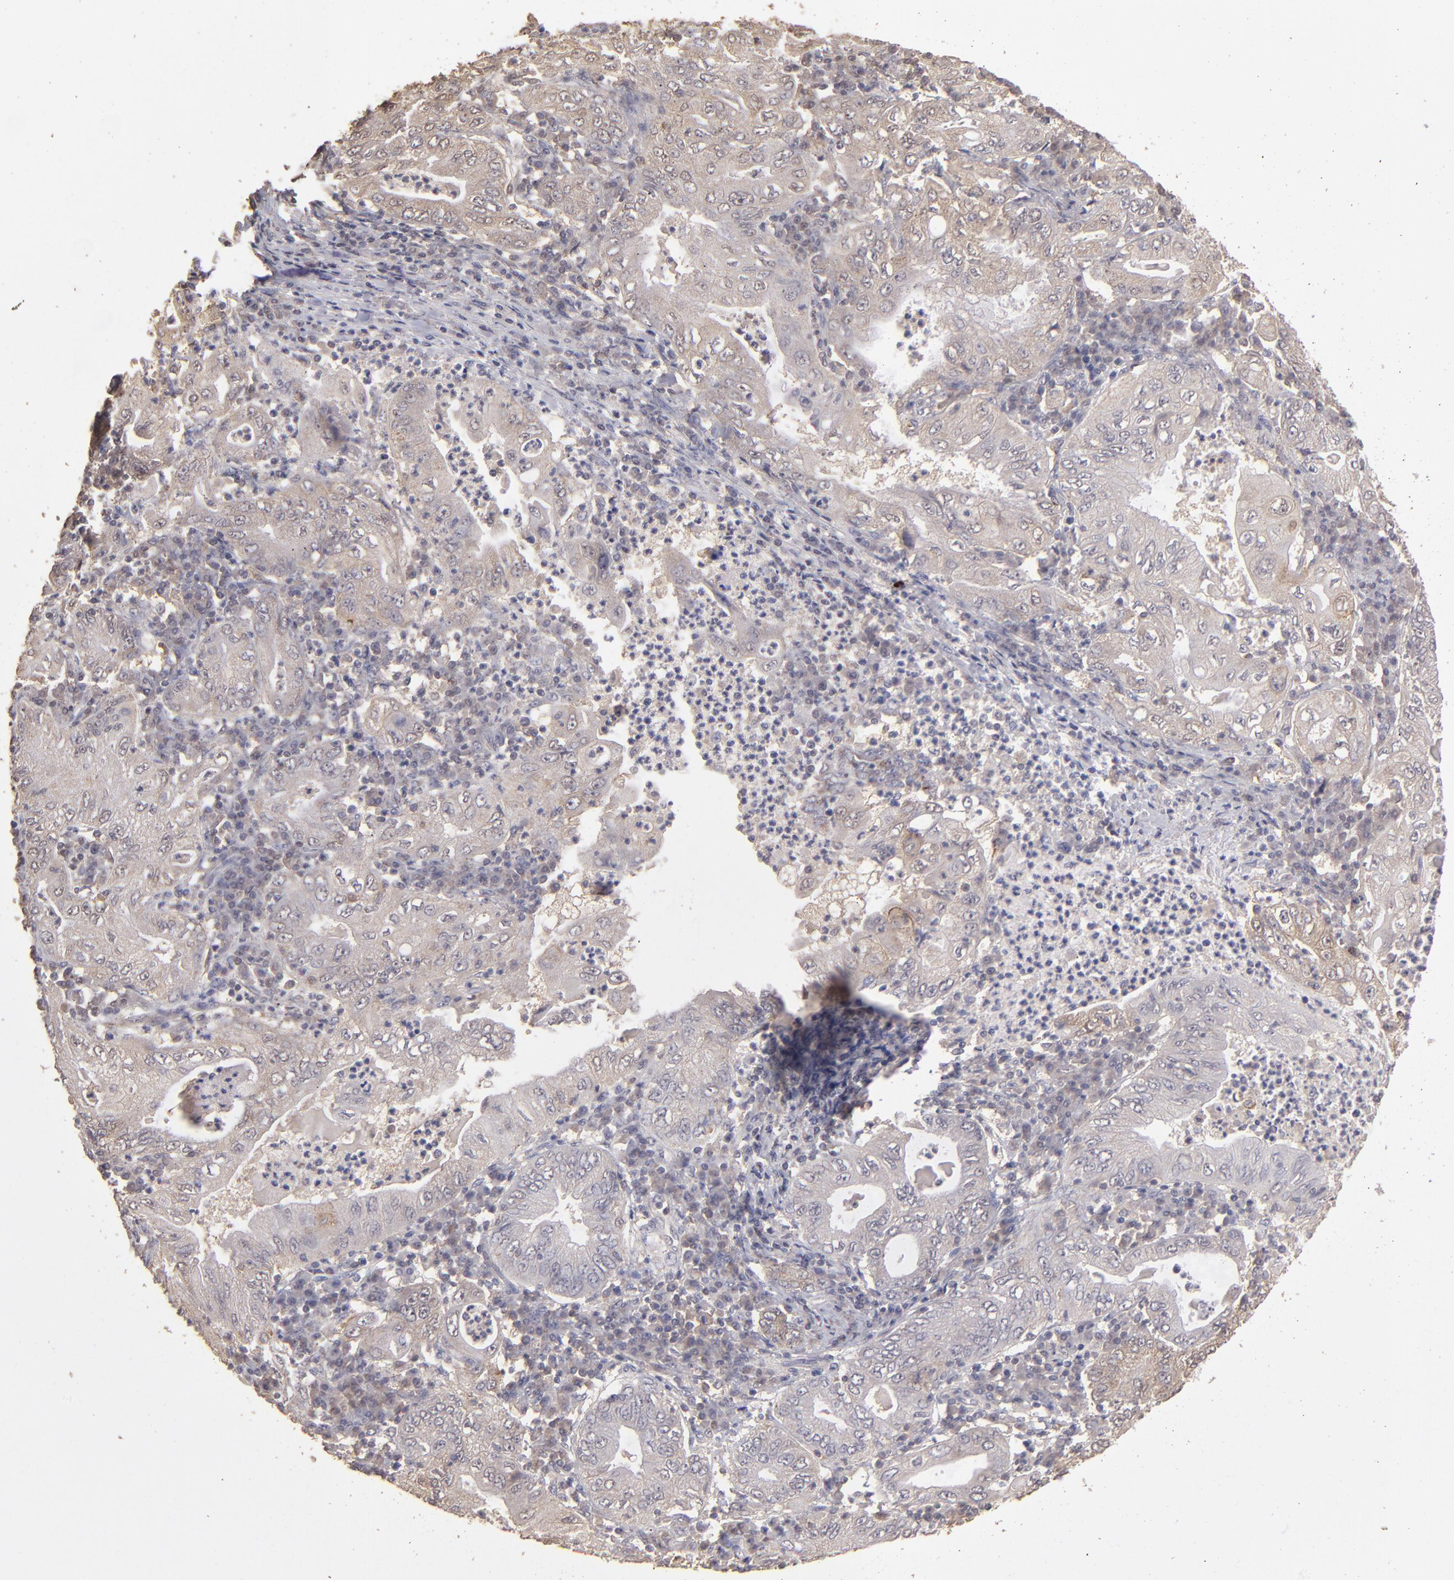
{"staining": {"intensity": "strong", "quantity": "25%-75%", "location": "cytoplasmic/membranous"}, "tissue": "stomach cancer", "cell_type": "Tumor cells", "image_type": "cancer", "snomed": [{"axis": "morphology", "description": "Normal tissue, NOS"}, {"axis": "morphology", "description": "Adenocarcinoma, NOS"}, {"axis": "topography", "description": "Esophagus"}, {"axis": "topography", "description": "Stomach, upper"}, {"axis": "topography", "description": "Peripheral nerve tissue"}], "caption": "Tumor cells demonstrate high levels of strong cytoplasmic/membranous expression in approximately 25%-75% of cells in human stomach cancer.", "gene": "FAT1", "patient": {"sex": "male", "age": 62}}